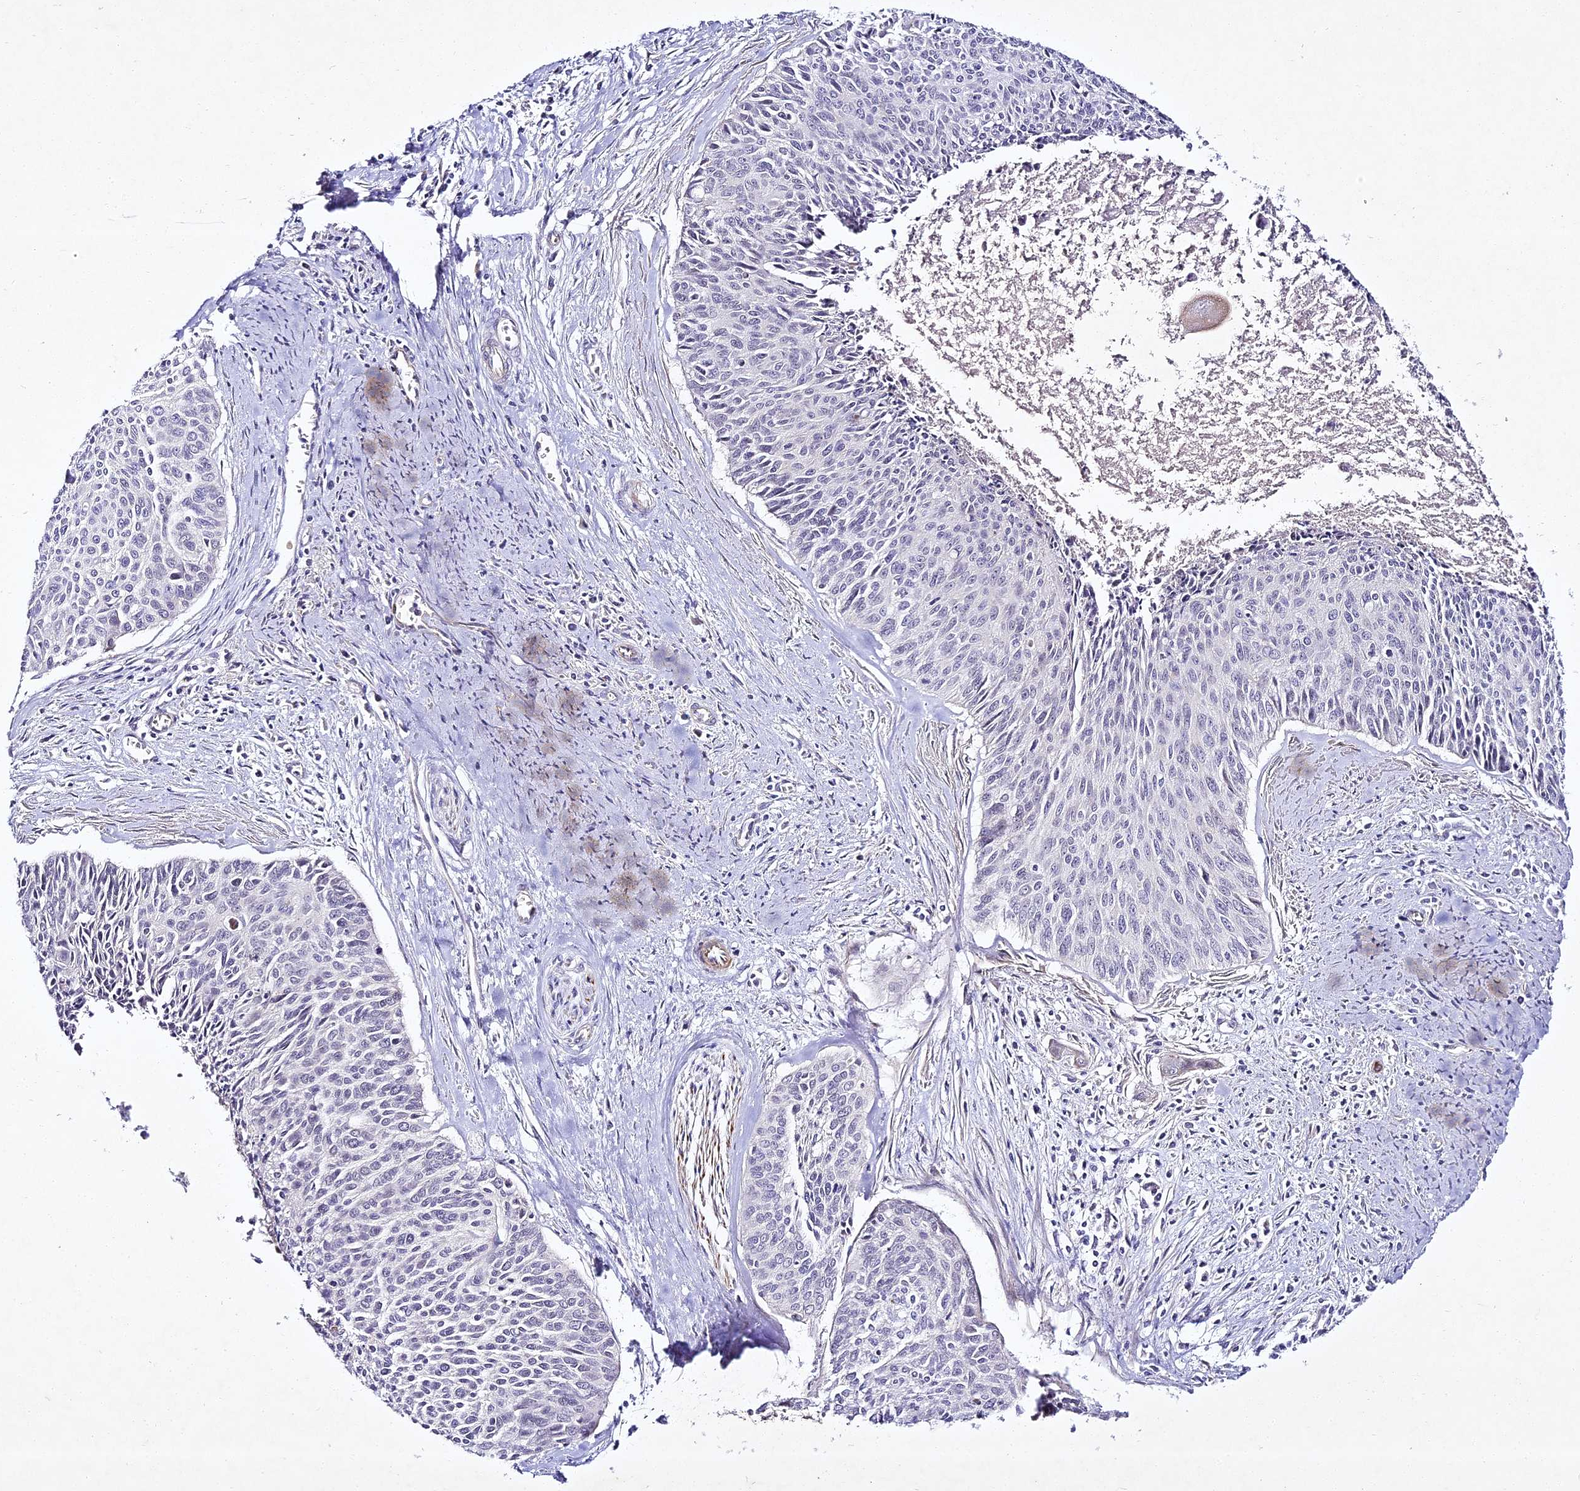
{"staining": {"intensity": "negative", "quantity": "none", "location": "none"}, "tissue": "cervical cancer", "cell_type": "Tumor cells", "image_type": "cancer", "snomed": [{"axis": "morphology", "description": "Squamous cell carcinoma, NOS"}, {"axis": "topography", "description": "Cervix"}], "caption": "Tumor cells are negative for brown protein staining in cervical cancer. The staining was performed using DAB (3,3'-diaminobenzidine) to visualize the protein expression in brown, while the nuclei were stained in blue with hematoxylin (Magnification: 20x).", "gene": "ALPG", "patient": {"sex": "female", "age": 55}}